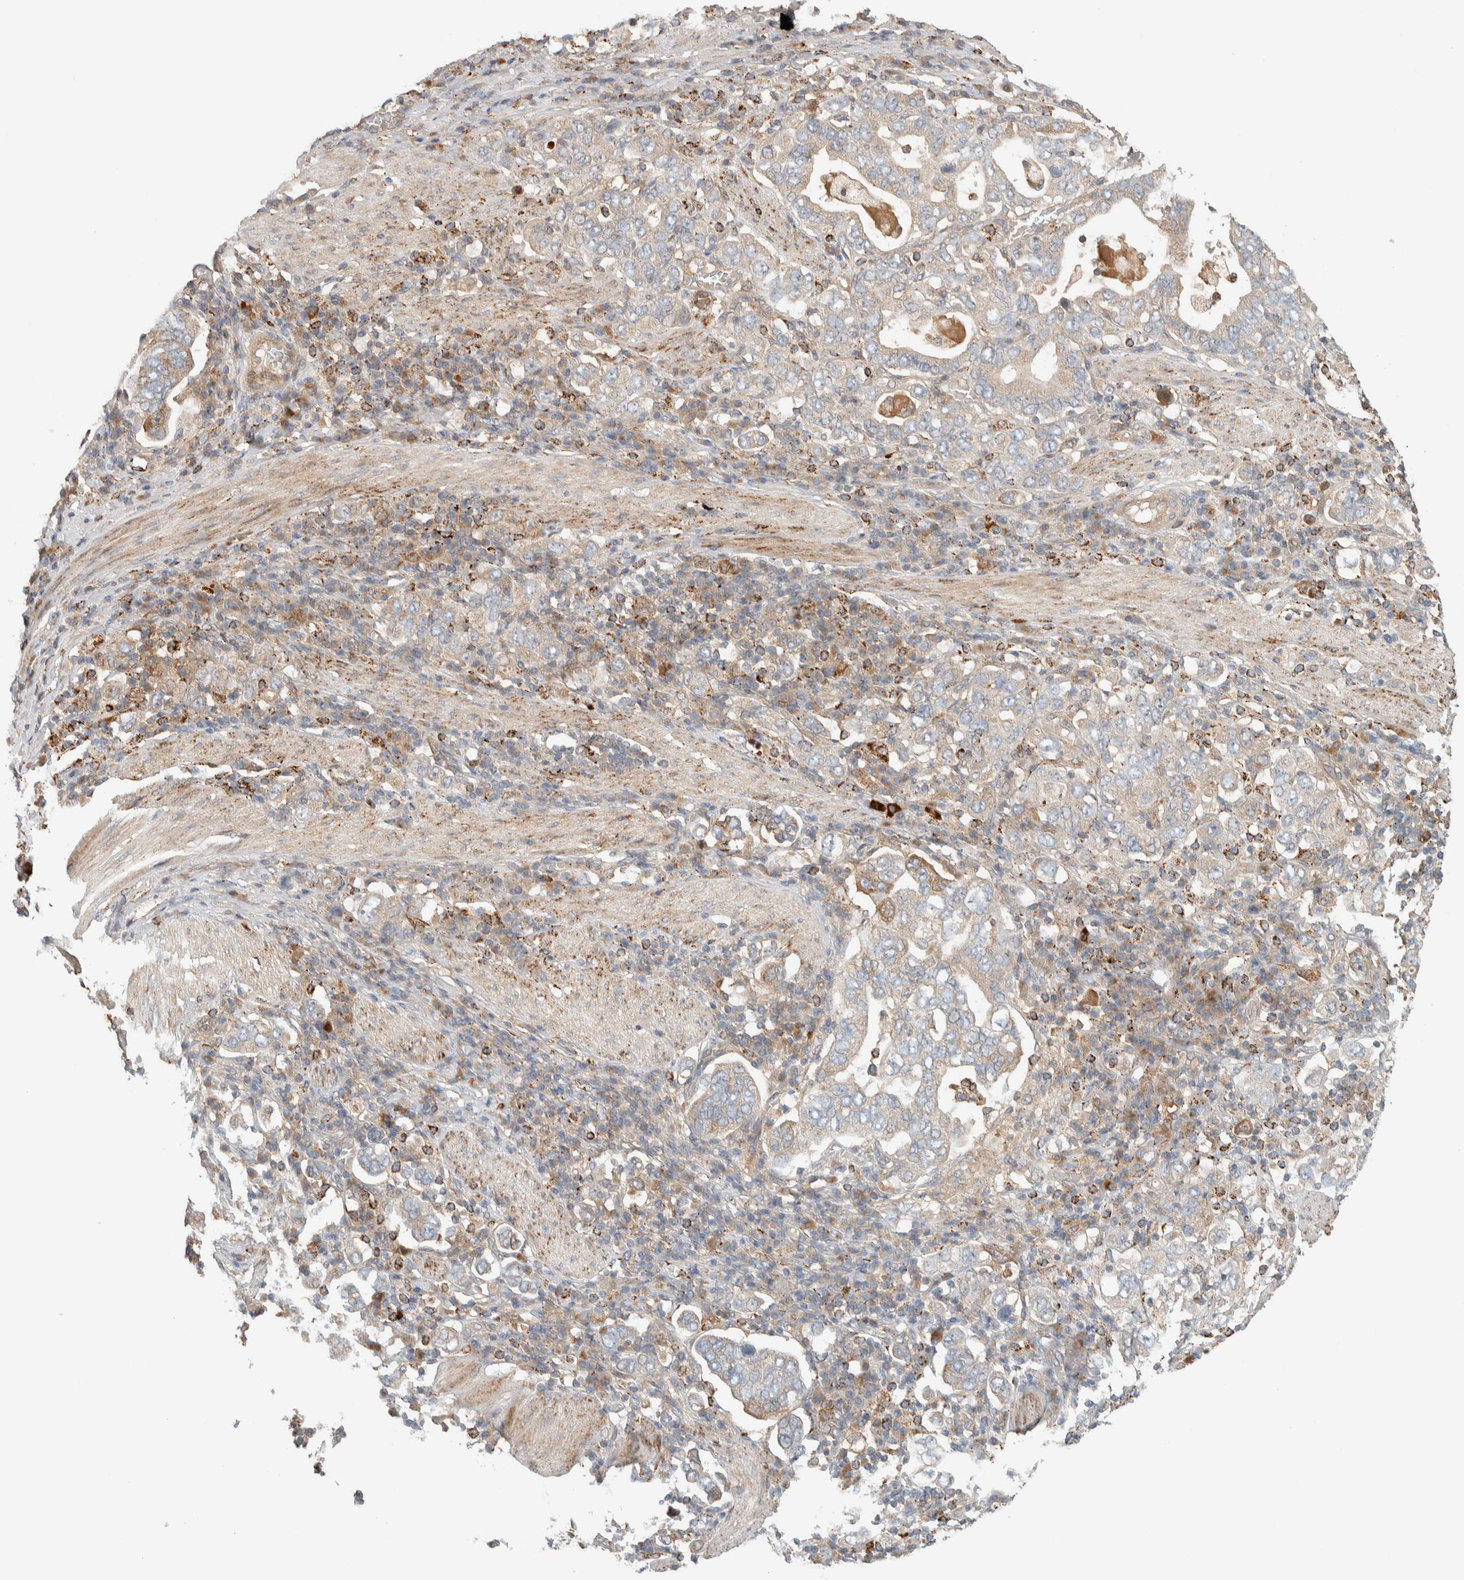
{"staining": {"intensity": "weak", "quantity": "<25%", "location": "cytoplasmic/membranous"}, "tissue": "stomach cancer", "cell_type": "Tumor cells", "image_type": "cancer", "snomed": [{"axis": "morphology", "description": "Adenocarcinoma, NOS"}, {"axis": "topography", "description": "Stomach, upper"}], "caption": "High power microscopy photomicrograph of an IHC image of stomach adenocarcinoma, revealing no significant positivity in tumor cells.", "gene": "FAM167A", "patient": {"sex": "male", "age": 62}}